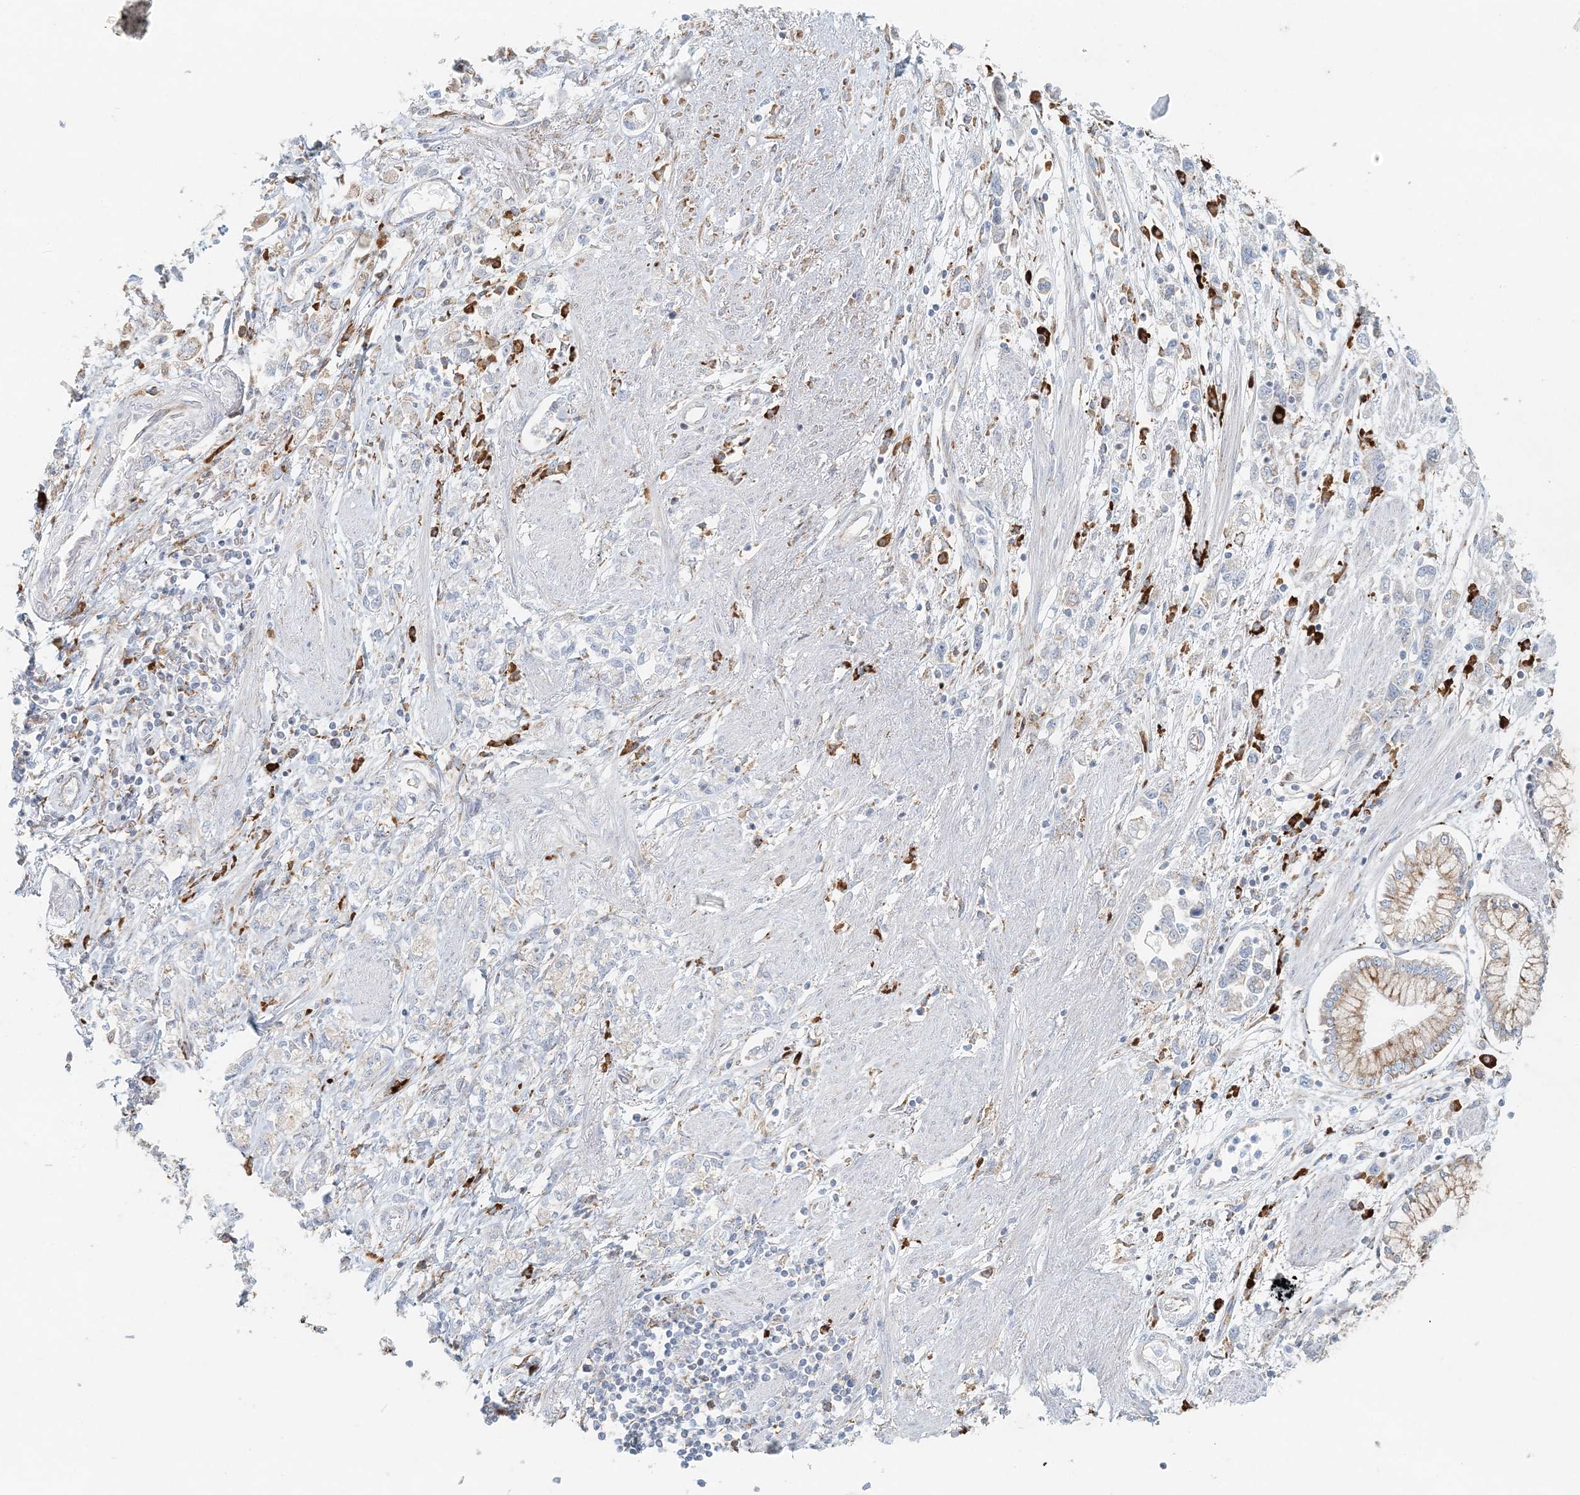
{"staining": {"intensity": "weak", "quantity": "<25%", "location": "cytoplasmic/membranous"}, "tissue": "stomach cancer", "cell_type": "Tumor cells", "image_type": "cancer", "snomed": [{"axis": "morphology", "description": "Adenocarcinoma, NOS"}, {"axis": "topography", "description": "Stomach"}], "caption": "IHC of stomach cancer (adenocarcinoma) demonstrates no expression in tumor cells.", "gene": "STK11IP", "patient": {"sex": "female", "age": 76}}